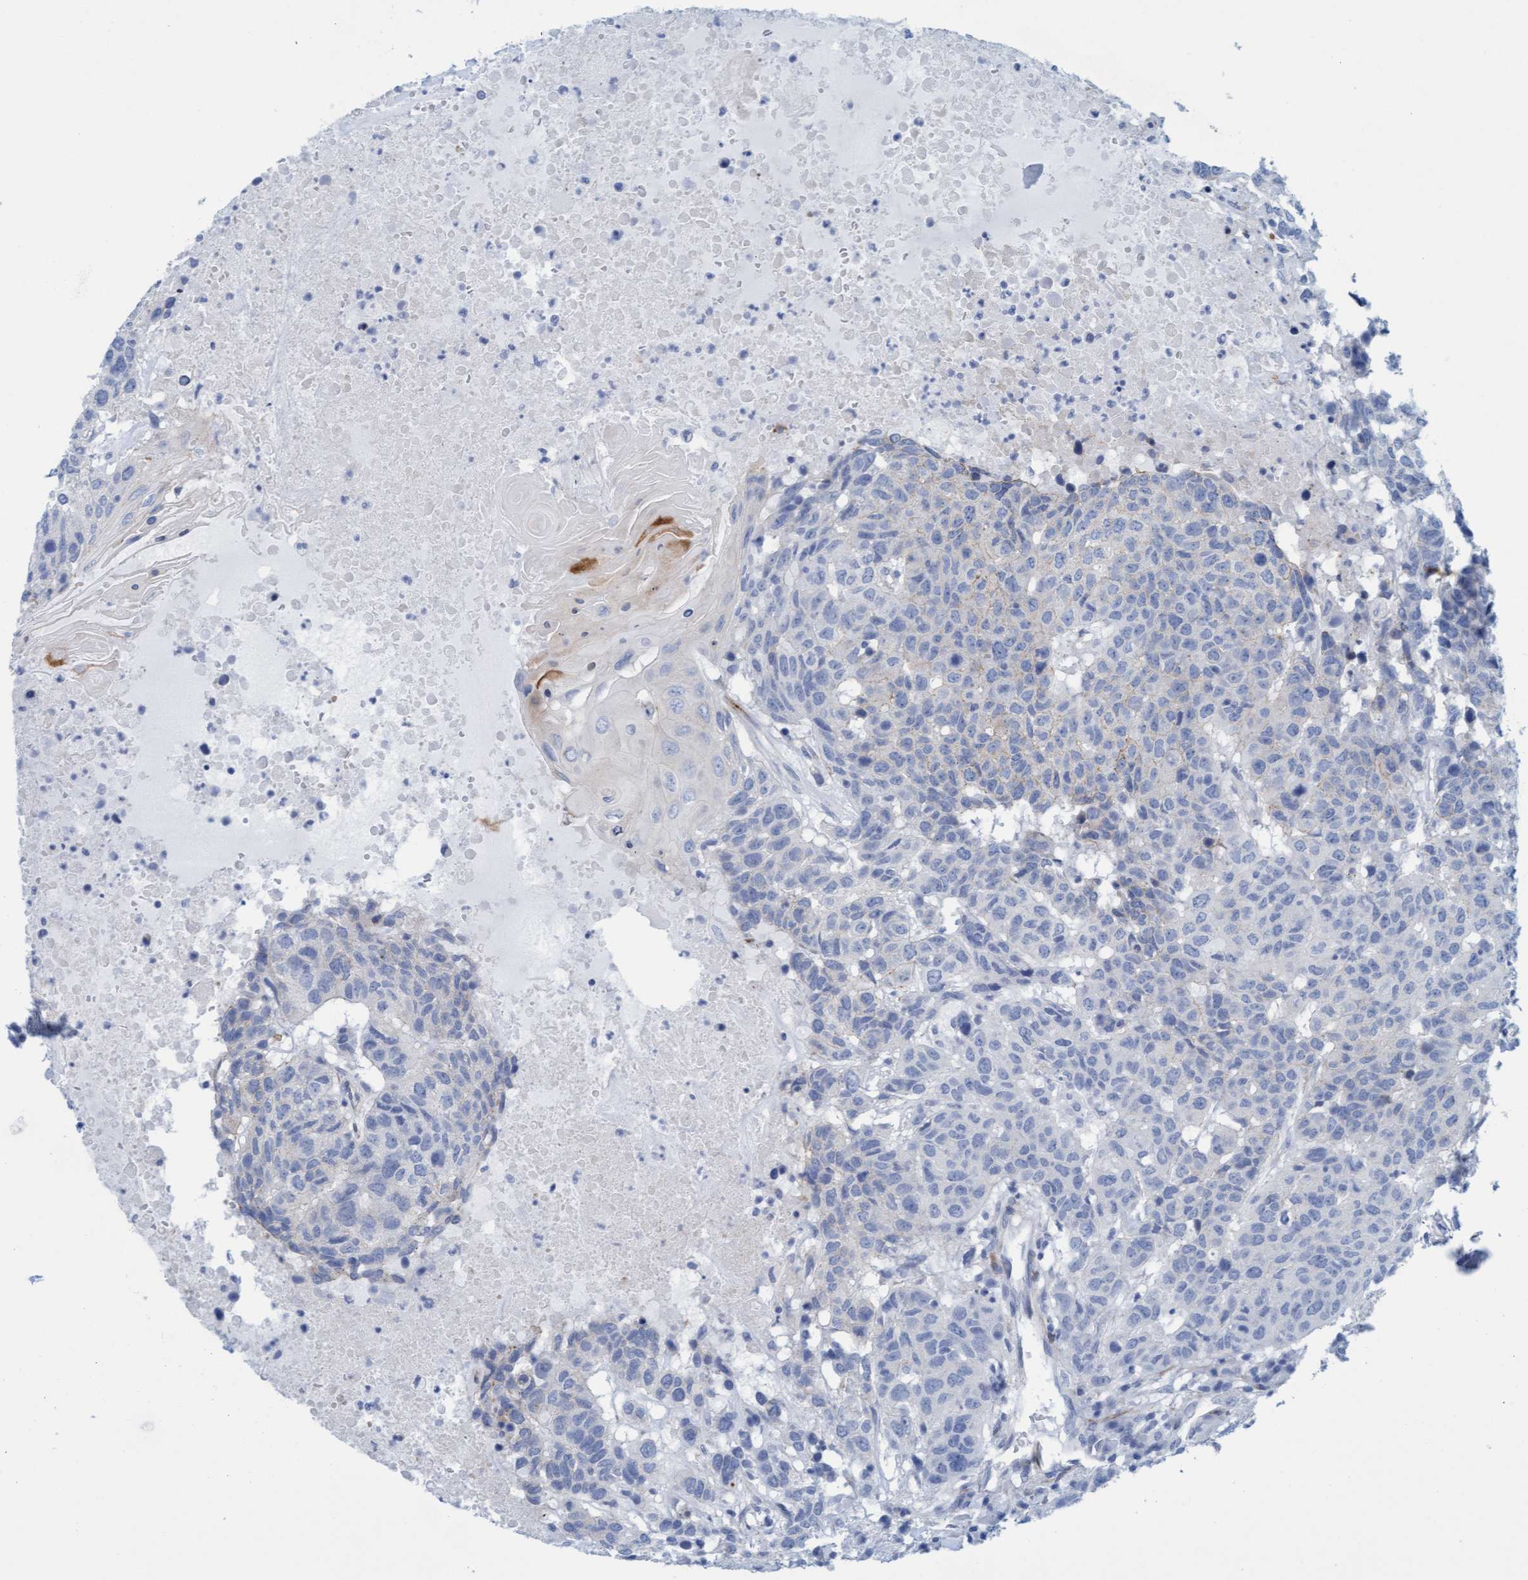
{"staining": {"intensity": "negative", "quantity": "none", "location": "none"}, "tissue": "head and neck cancer", "cell_type": "Tumor cells", "image_type": "cancer", "snomed": [{"axis": "morphology", "description": "Squamous cell carcinoma, NOS"}, {"axis": "topography", "description": "Head-Neck"}], "caption": "The histopathology image displays no staining of tumor cells in head and neck squamous cell carcinoma. (Stains: DAB (3,3'-diaminobenzidine) immunohistochemistry (IHC) with hematoxylin counter stain, Microscopy: brightfield microscopy at high magnification).", "gene": "MTFR1", "patient": {"sex": "male", "age": 66}}